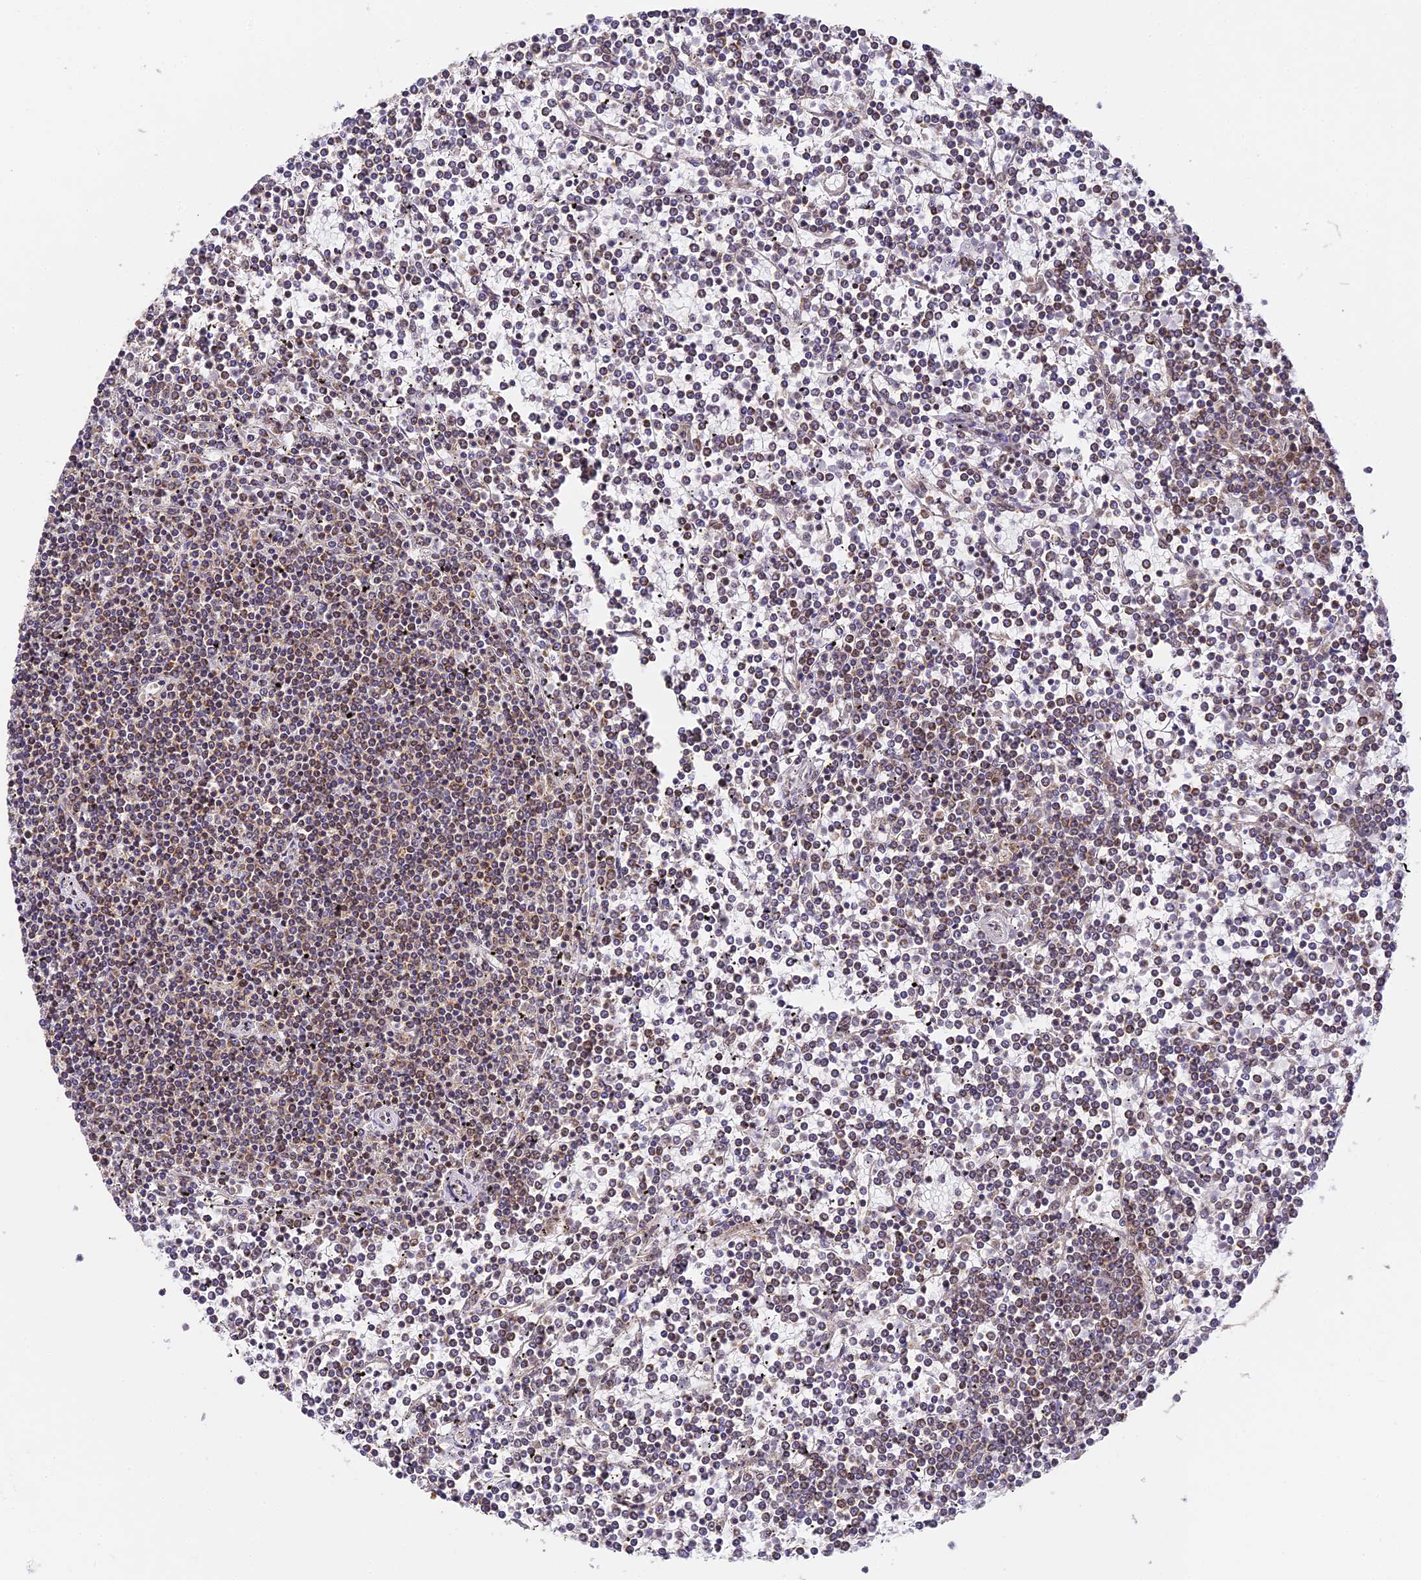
{"staining": {"intensity": "moderate", "quantity": "25%-75%", "location": "nuclear"}, "tissue": "lymphoma", "cell_type": "Tumor cells", "image_type": "cancer", "snomed": [{"axis": "morphology", "description": "Malignant lymphoma, non-Hodgkin's type, Low grade"}, {"axis": "topography", "description": "Spleen"}], "caption": "The photomicrograph demonstrates immunohistochemical staining of lymphoma. There is moderate nuclear staining is present in about 25%-75% of tumor cells.", "gene": "DNAAF10", "patient": {"sex": "female", "age": 19}}